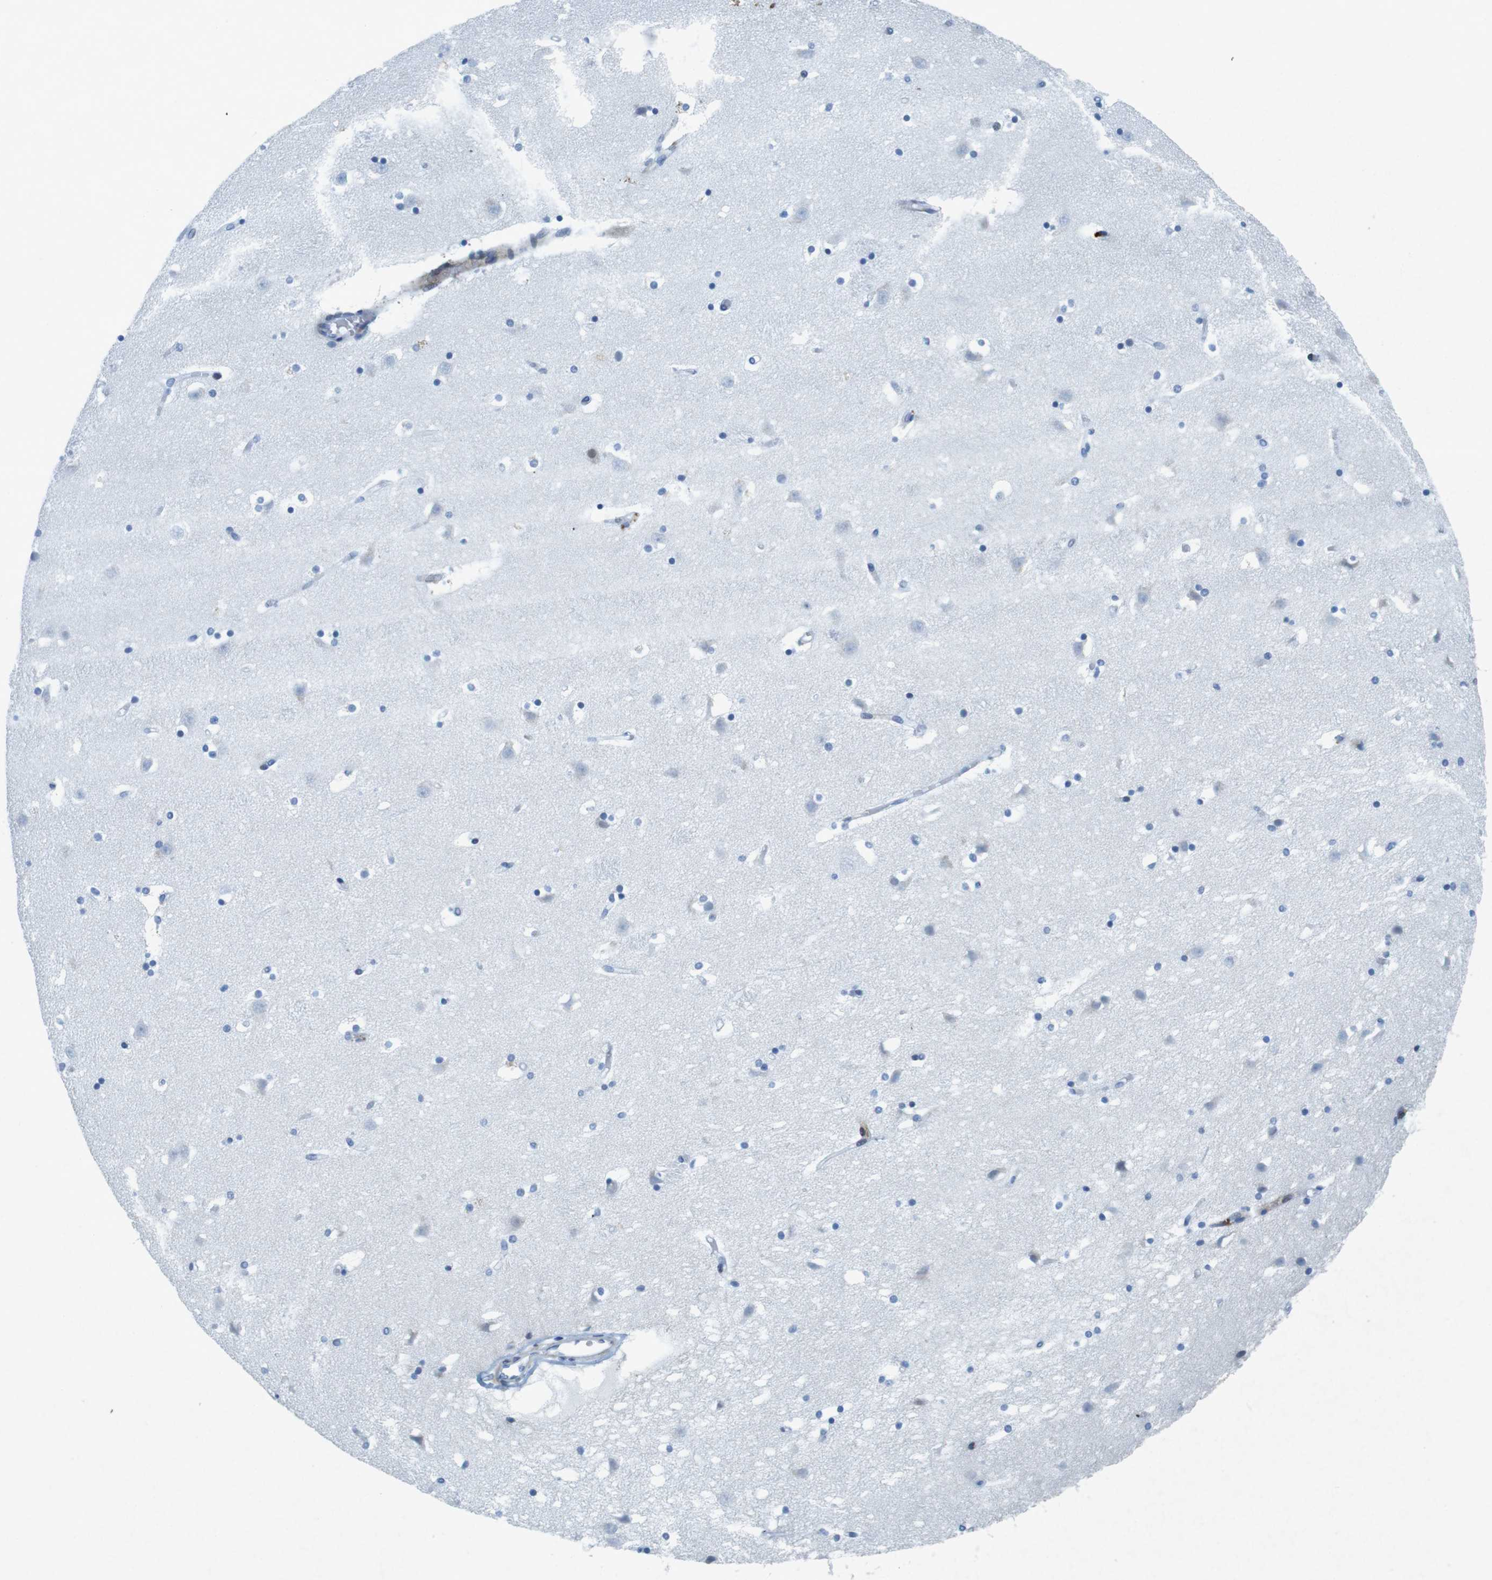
{"staining": {"intensity": "moderate", "quantity": "<25%", "location": "cytoplasmic/membranous"}, "tissue": "caudate", "cell_type": "Glial cells", "image_type": "normal", "snomed": [{"axis": "morphology", "description": "Normal tissue, NOS"}, {"axis": "topography", "description": "Lateral ventricle wall"}], "caption": "Immunohistochemical staining of unremarkable human caudate exhibits low levels of moderate cytoplasmic/membranous staining in about <25% of glial cells.", "gene": "CHAF1A", "patient": {"sex": "male", "age": 45}}